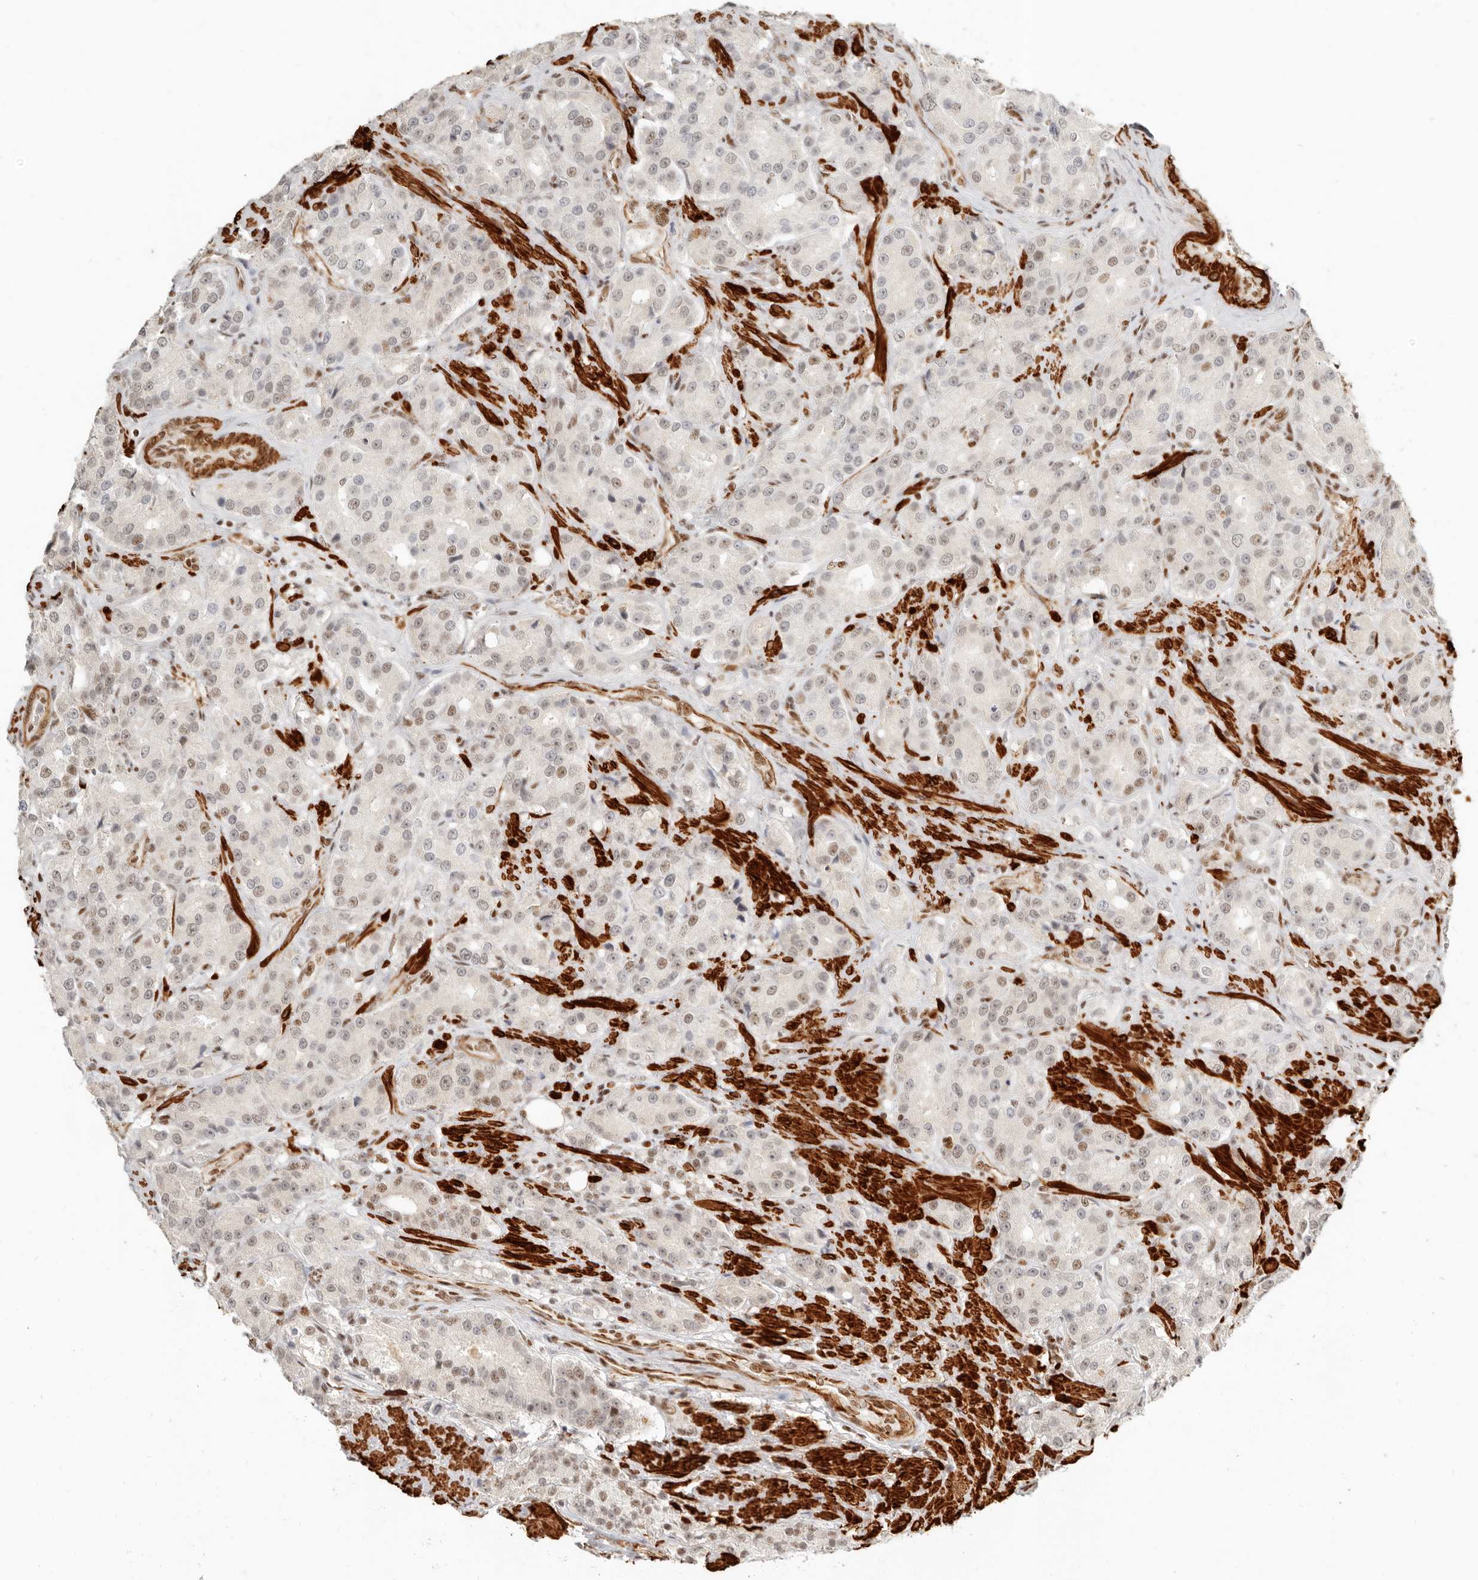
{"staining": {"intensity": "moderate", "quantity": "25%-75%", "location": "nuclear"}, "tissue": "prostate cancer", "cell_type": "Tumor cells", "image_type": "cancer", "snomed": [{"axis": "morphology", "description": "Adenocarcinoma, High grade"}, {"axis": "topography", "description": "Prostate"}], "caption": "Immunohistochemistry (IHC) micrograph of adenocarcinoma (high-grade) (prostate) stained for a protein (brown), which reveals medium levels of moderate nuclear expression in approximately 25%-75% of tumor cells.", "gene": "GABPA", "patient": {"sex": "male", "age": 60}}